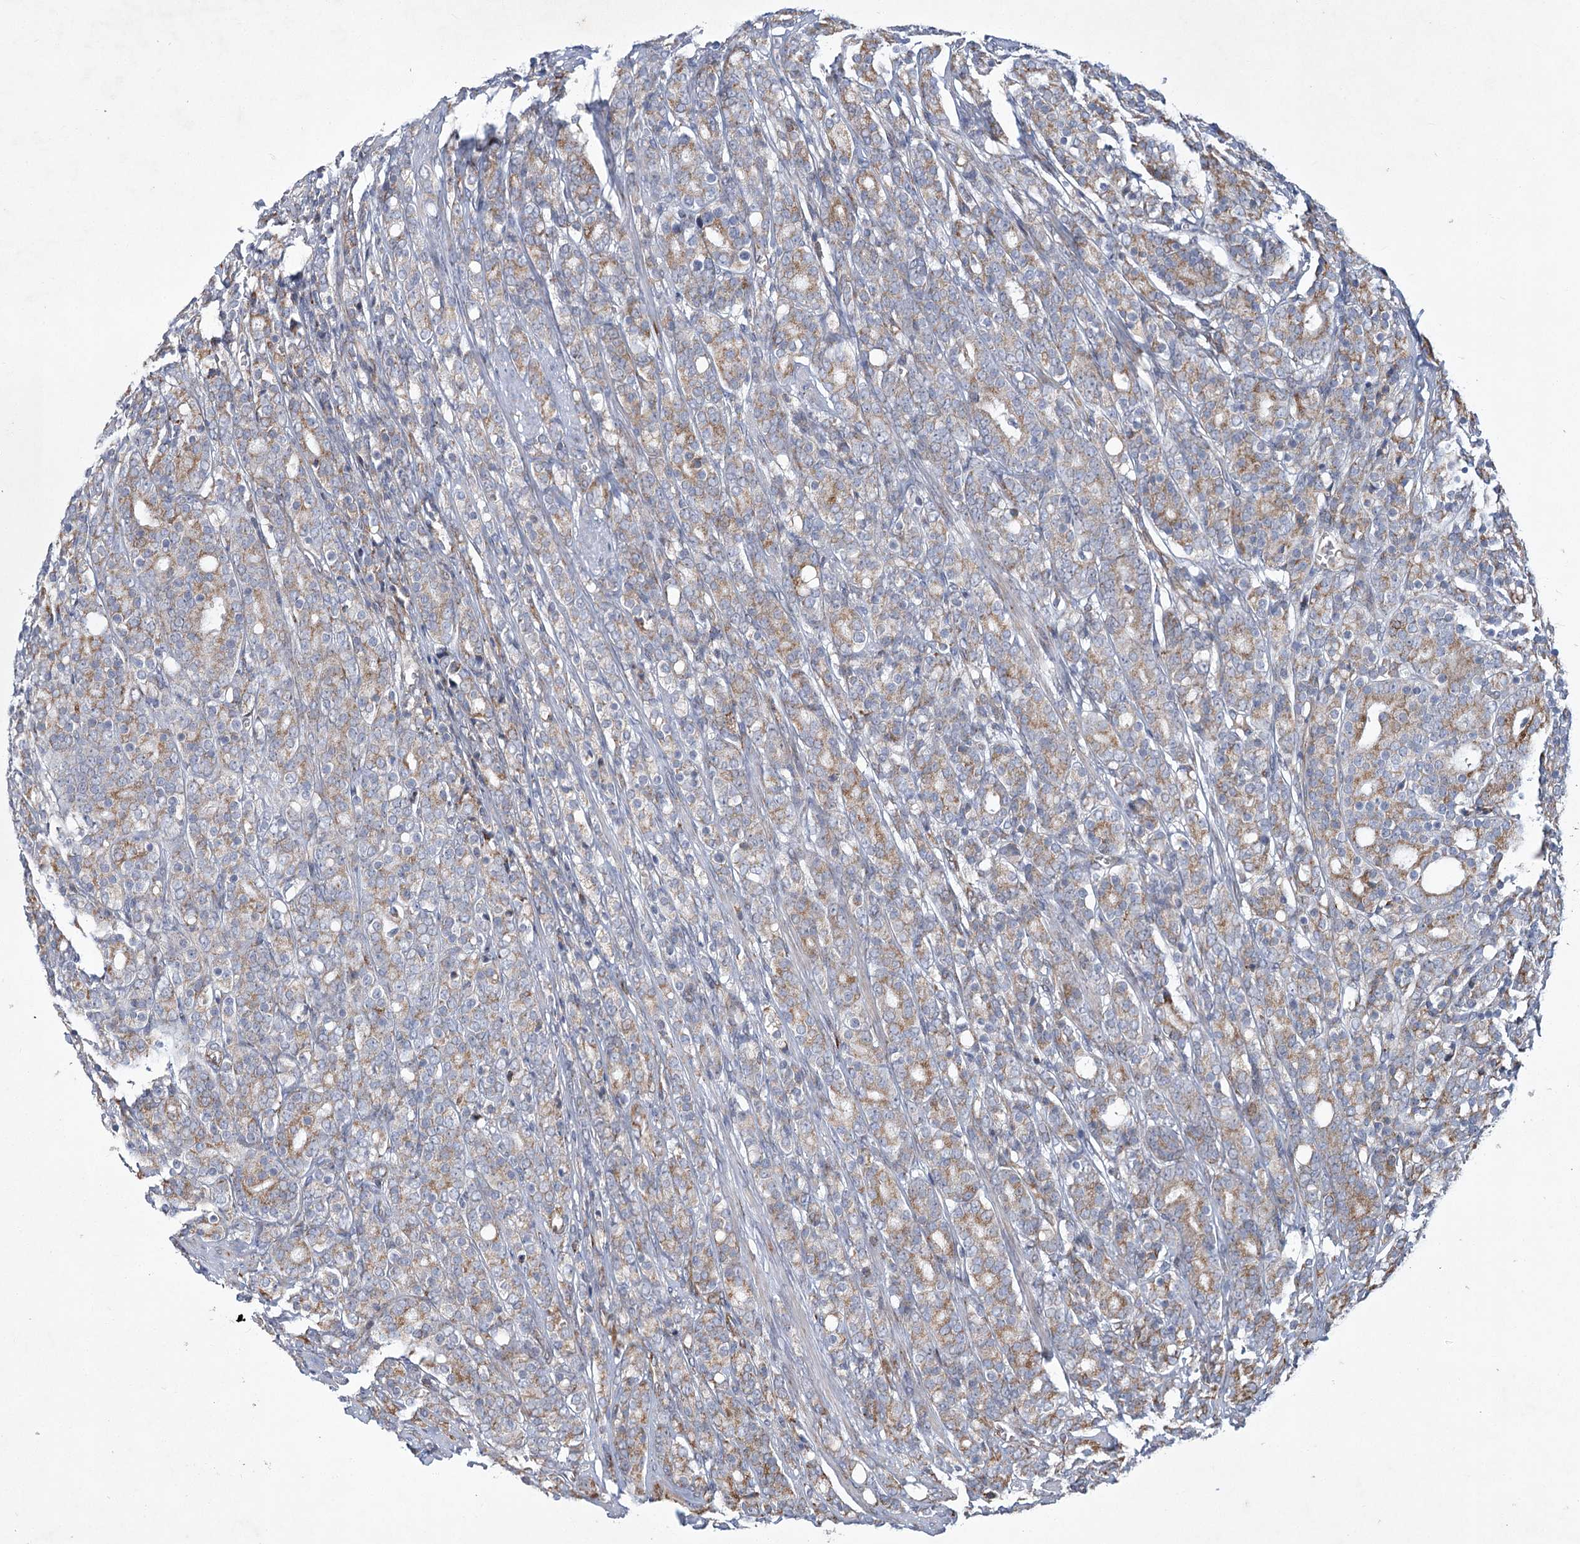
{"staining": {"intensity": "weak", "quantity": ">75%", "location": "cytoplasmic/membranous"}, "tissue": "prostate cancer", "cell_type": "Tumor cells", "image_type": "cancer", "snomed": [{"axis": "morphology", "description": "Adenocarcinoma, High grade"}, {"axis": "topography", "description": "Prostate"}], "caption": "Tumor cells demonstrate weak cytoplasmic/membranous expression in about >75% of cells in adenocarcinoma (high-grade) (prostate).", "gene": "GCNT4", "patient": {"sex": "male", "age": 62}}